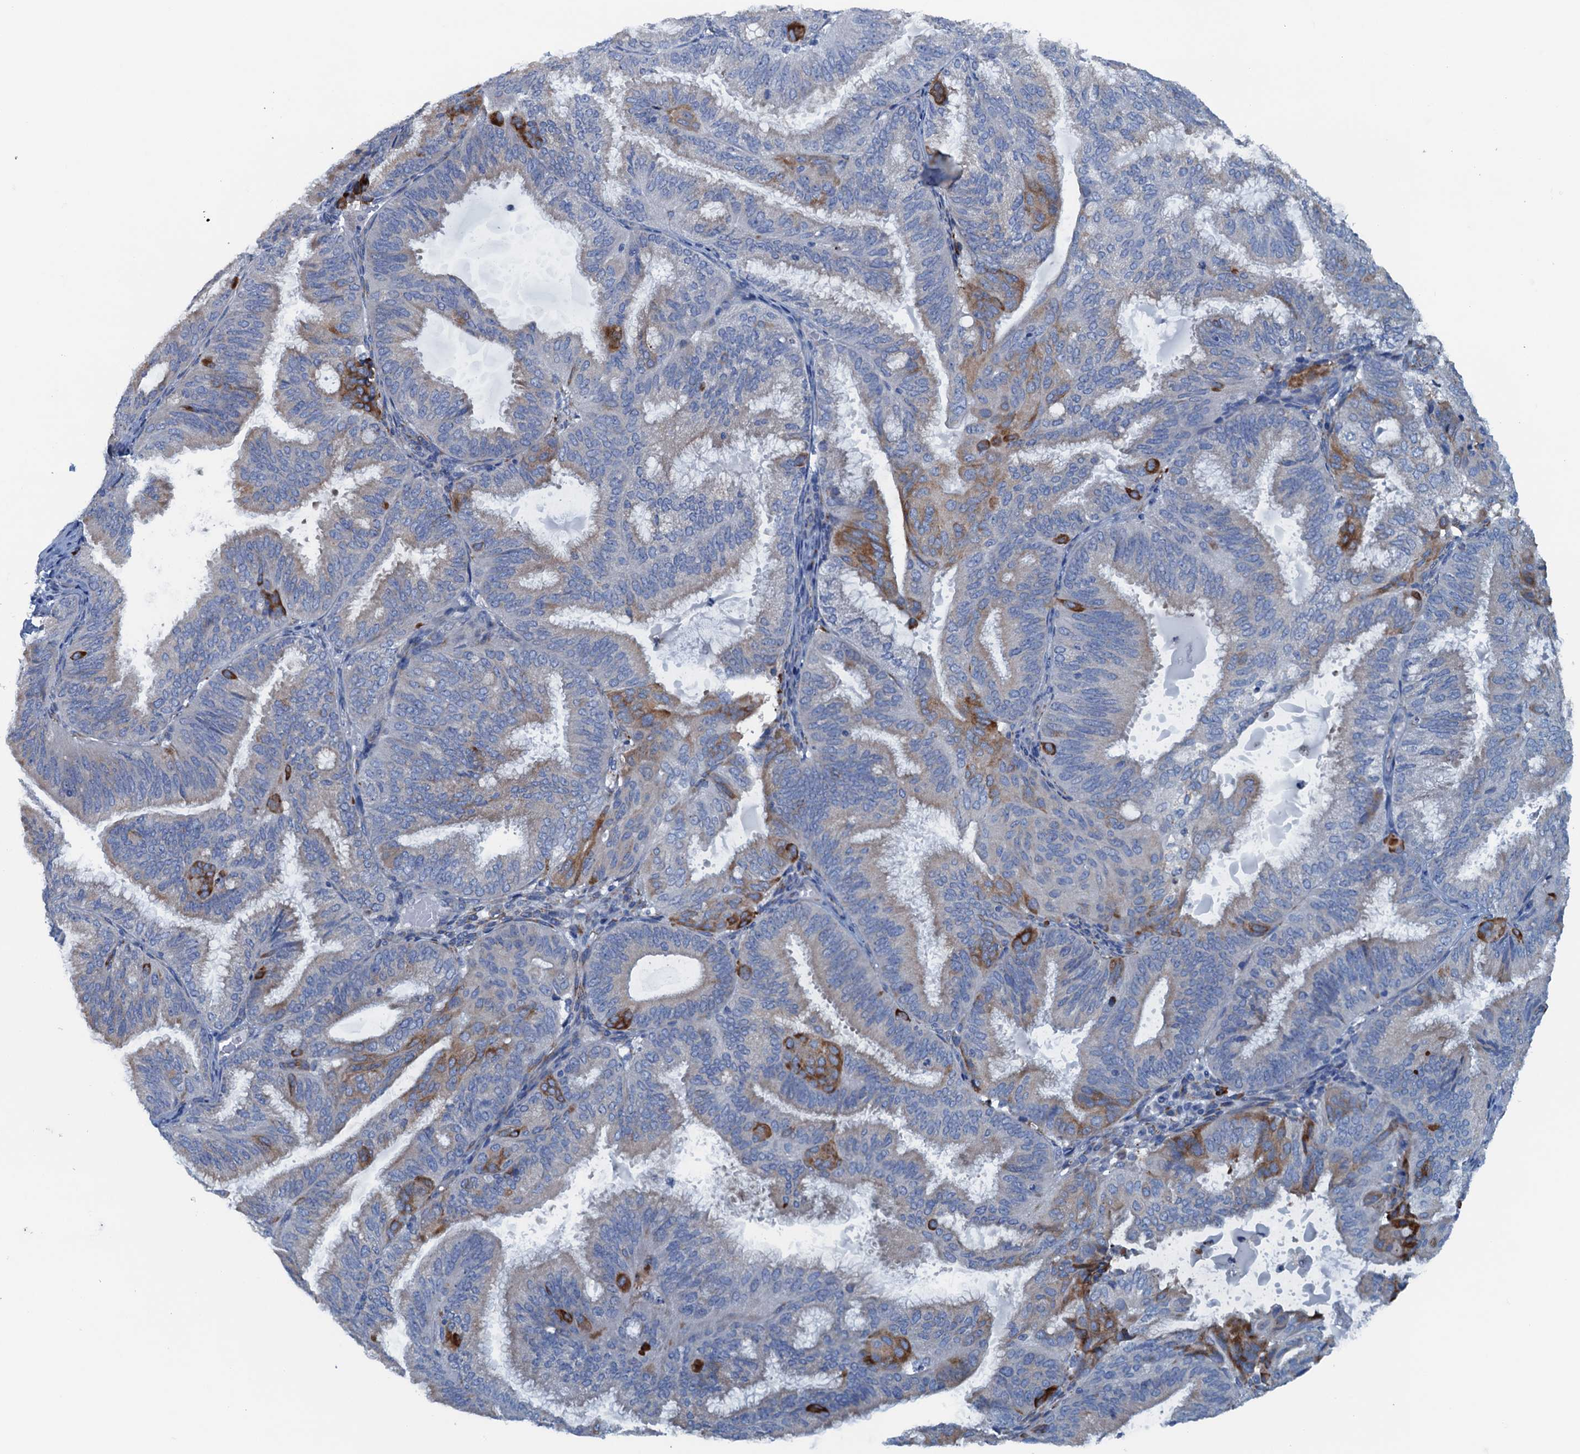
{"staining": {"intensity": "moderate", "quantity": "<25%", "location": "cytoplasmic/membranous"}, "tissue": "endometrial cancer", "cell_type": "Tumor cells", "image_type": "cancer", "snomed": [{"axis": "morphology", "description": "Adenocarcinoma, NOS"}, {"axis": "topography", "description": "Endometrium"}], "caption": "A low amount of moderate cytoplasmic/membranous positivity is seen in approximately <25% of tumor cells in adenocarcinoma (endometrial) tissue. The staining is performed using DAB (3,3'-diaminobenzidine) brown chromogen to label protein expression. The nuclei are counter-stained blue using hematoxylin.", "gene": "CBLIF", "patient": {"sex": "female", "age": 49}}